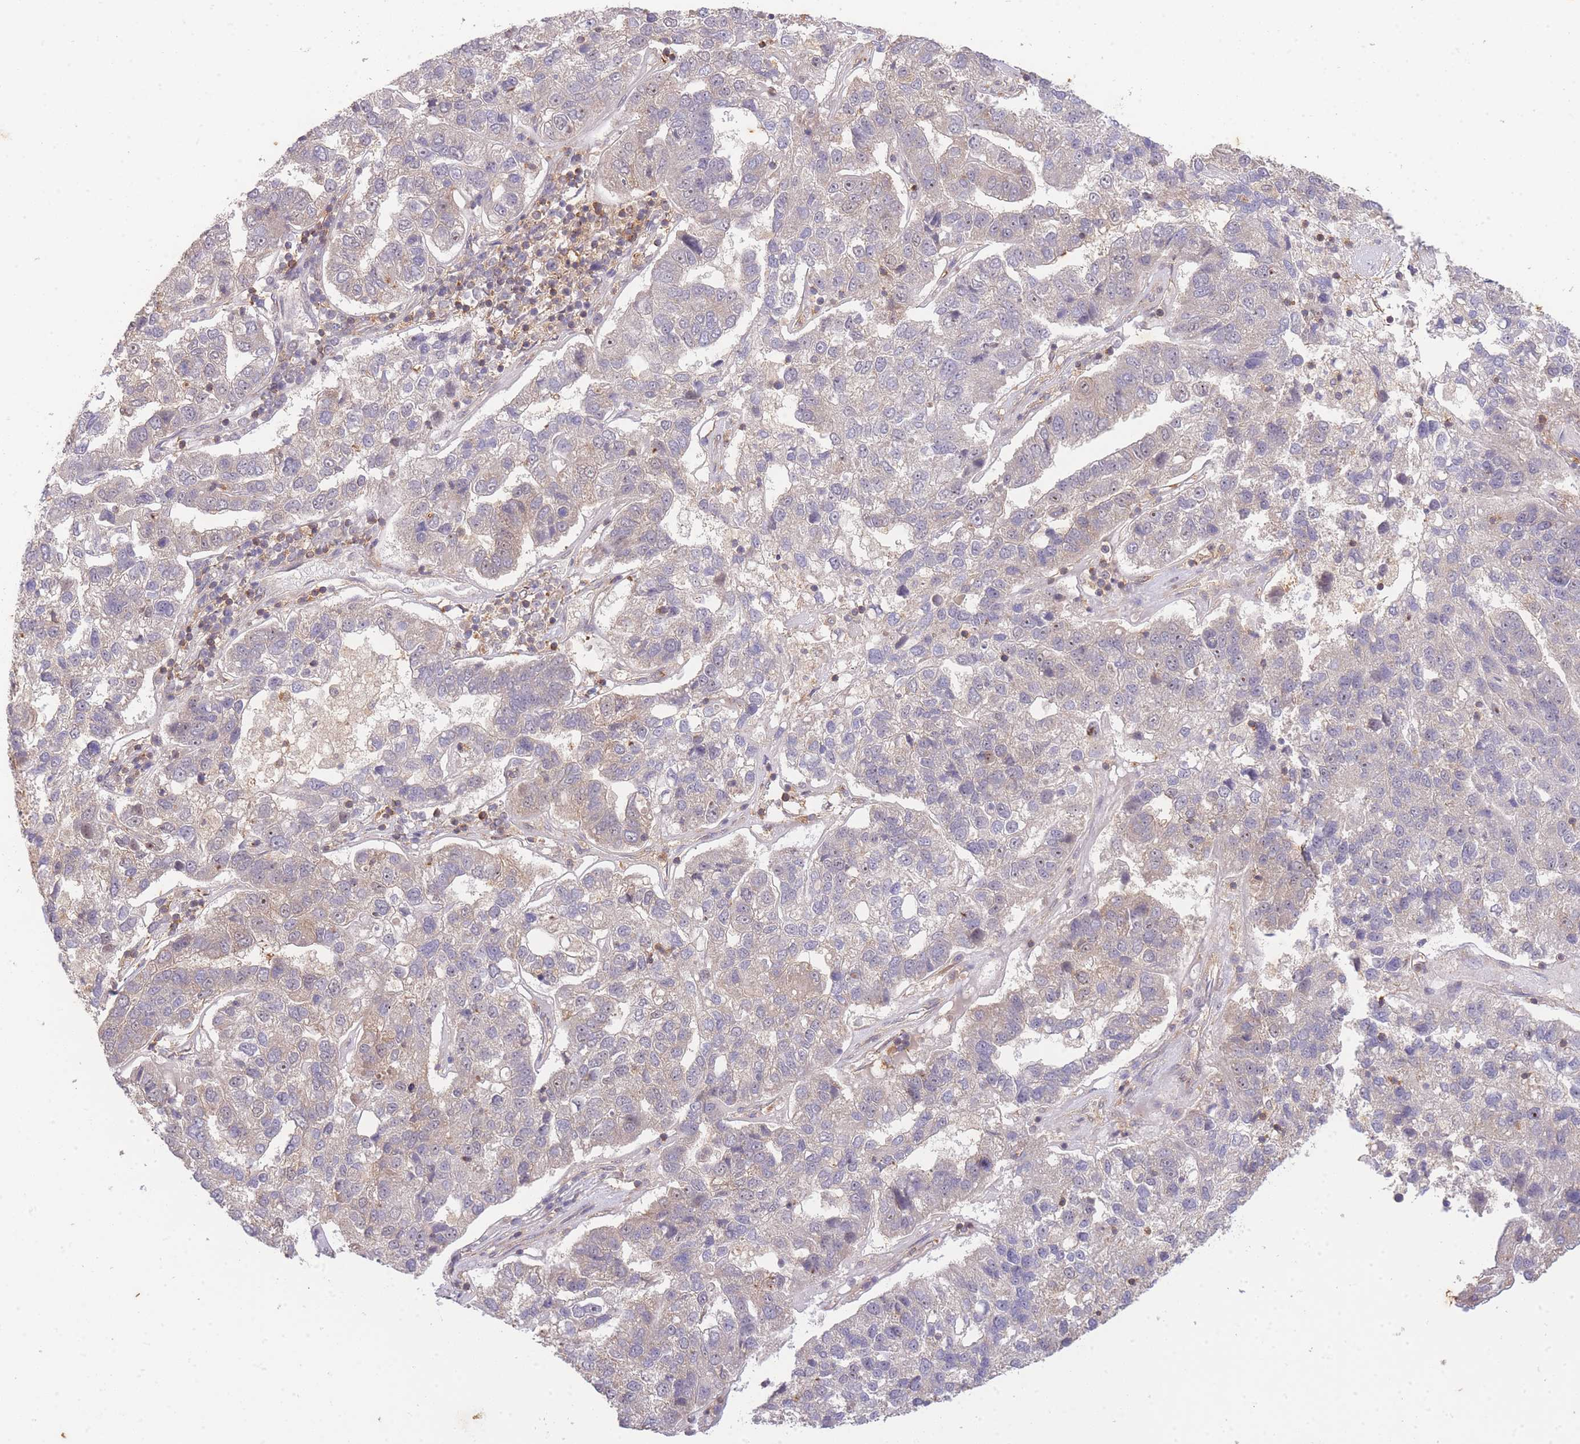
{"staining": {"intensity": "negative", "quantity": "none", "location": "none"}, "tissue": "pancreatic cancer", "cell_type": "Tumor cells", "image_type": "cancer", "snomed": [{"axis": "morphology", "description": "Adenocarcinoma, NOS"}, {"axis": "topography", "description": "Pancreas"}], "caption": "High power microscopy micrograph of an IHC photomicrograph of pancreatic cancer, revealing no significant expression in tumor cells.", "gene": "ST8SIA4", "patient": {"sex": "female", "age": 61}}